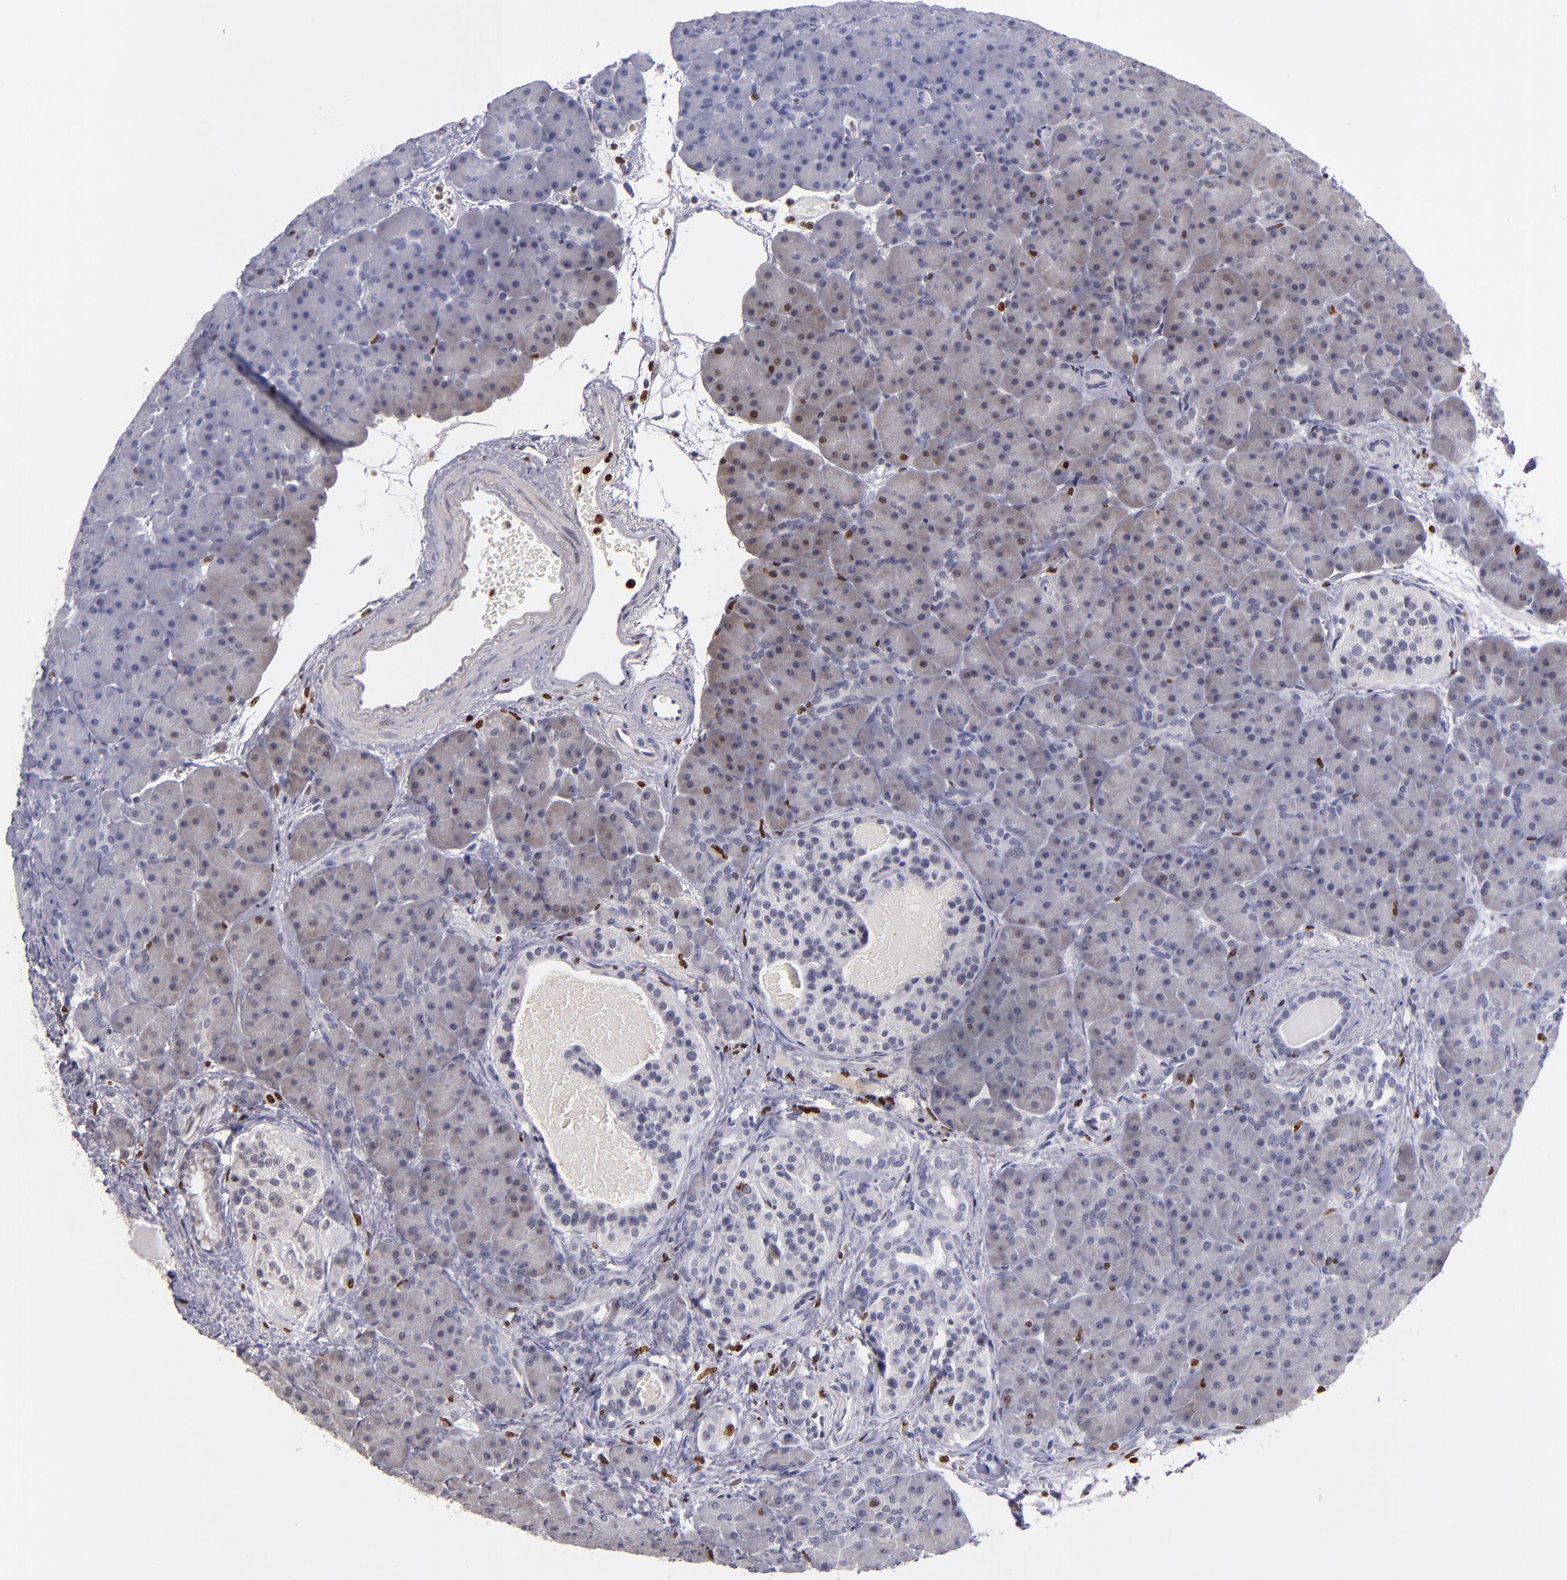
{"staining": {"intensity": "weak", "quantity": "<25%", "location": "nuclear"}, "tissue": "pancreas", "cell_type": "Exocrine glandular cells", "image_type": "normal", "snomed": [{"axis": "morphology", "description": "Normal tissue, NOS"}, {"axis": "topography", "description": "Pancreas"}], "caption": "Immunohistochemical staining of unremarkable pancreas demonstrates no significant staining in exocrine glandular cells. (Stains: DAB immunohistochemistry (IHC) with hematoxylin counter stain, Microscopy: brightfield microscopy at high magnification).", "gene": "CDKL5", "patient": {"sex": "male", "age": 66}}